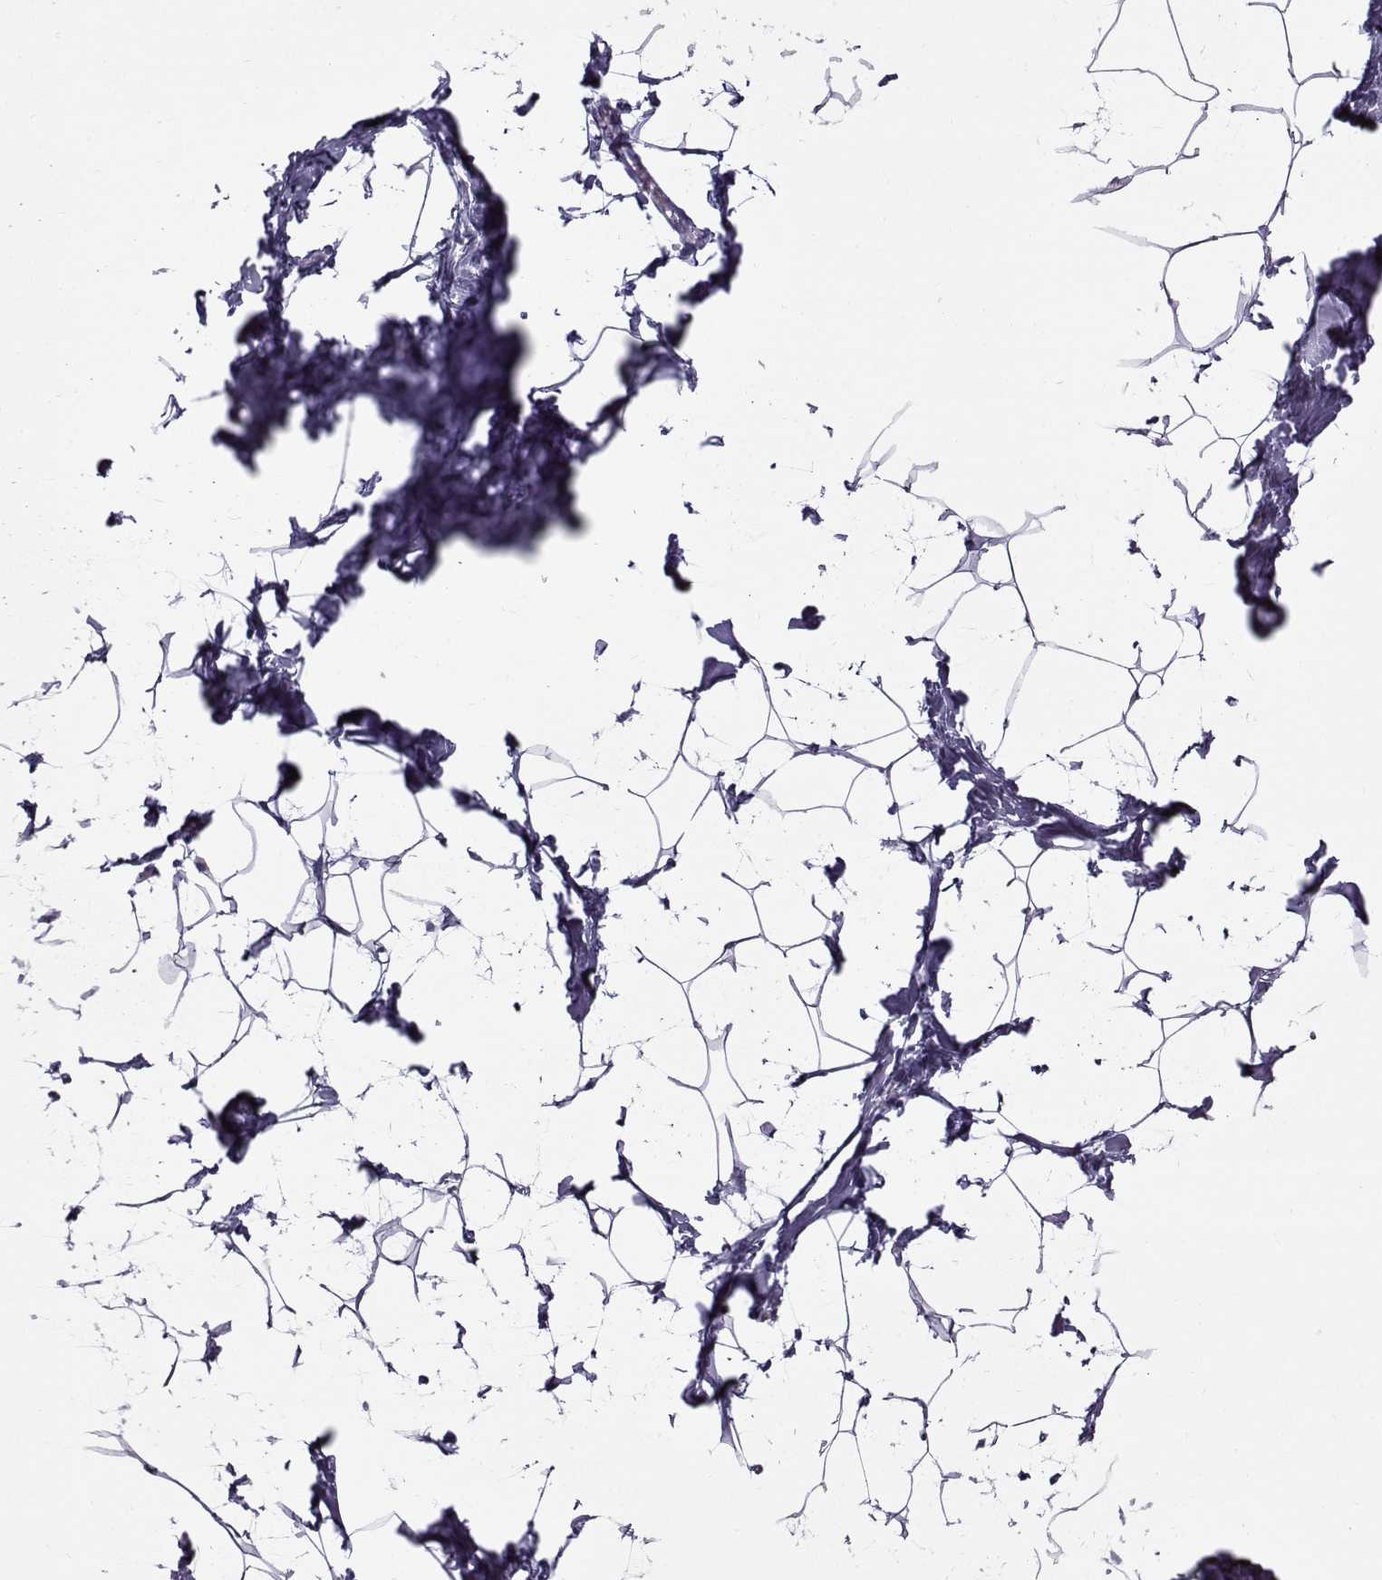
{"staining": {"intensity": "negative", "quantity": "none", "location": "none"}, "tissue": "breast", "cell_type": "Adipocytes", "image_type": "normal", "snomed": [{"axis": "morphology", "description": "Normal tissue, NOS"}, {"axis": "topography", "description": "Breast"}], "caption": "IHC micrograph of benign breast: breast stained with DAB exhibits no significant protein expression in adipocytes.", "gene": "DMRT3", "patient": {"sex": "female", "age": 32}}